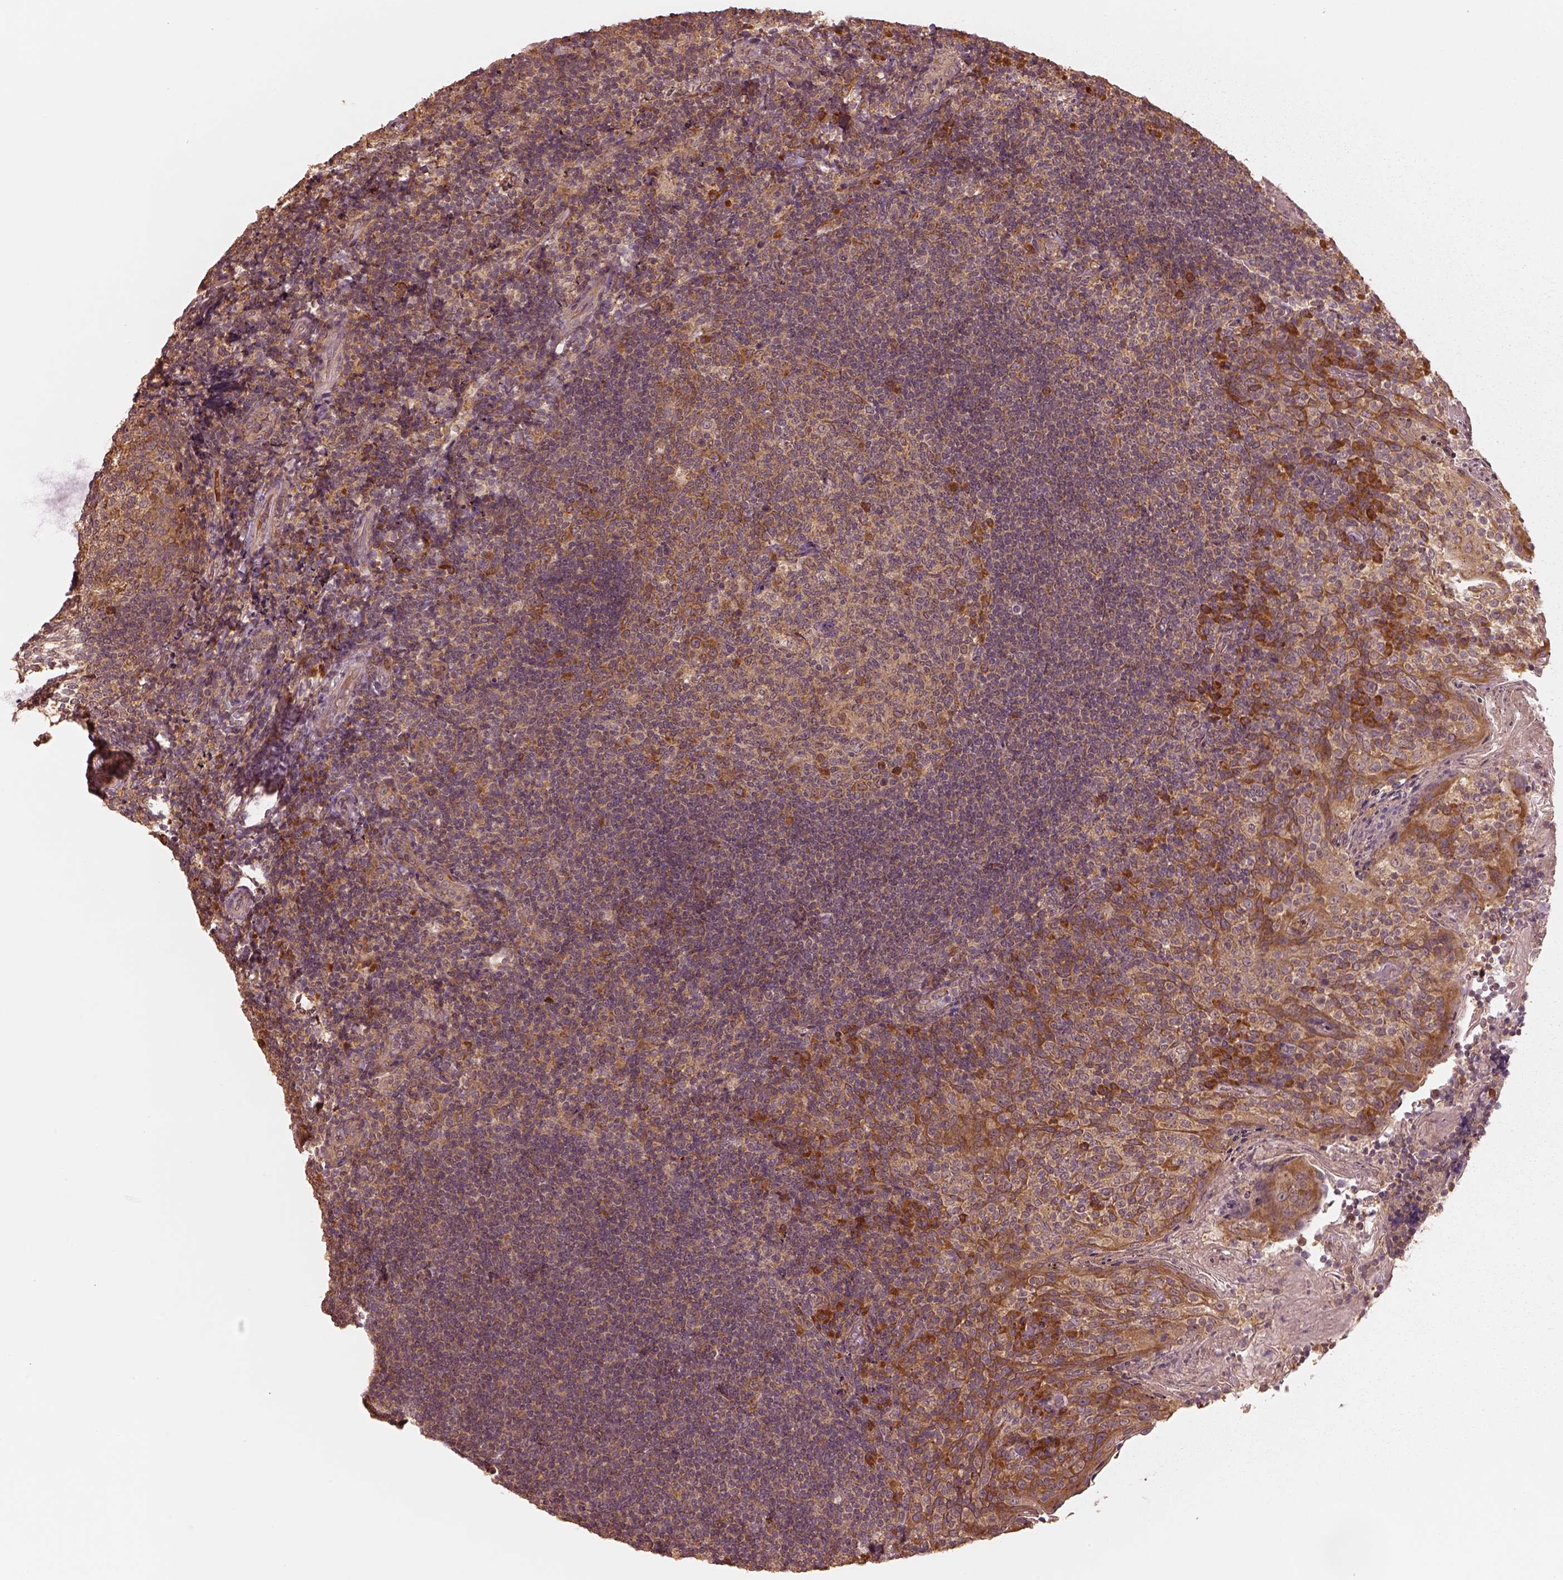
{"staining": {"intensity": "moderate", "quantity": ">75%", "location": "cytoplasmic/membranous"}, "tissue": "tonsil", "cell_type": "Germinal center cells", "image_type": "normal", "snomed": [{"axis": "morphology", "description": "Normal tissue, NOS"}, {"axis": "topography", "description": "Tonsil"}], "caption": "Brown immunohistochemical staining in unremarkable tonsil reveals moderate cytoplasmic/membranous staining in about >75% of germinal center cells.", "gene": "RPS5", "patient": {"sex": "female", "age": 10}}